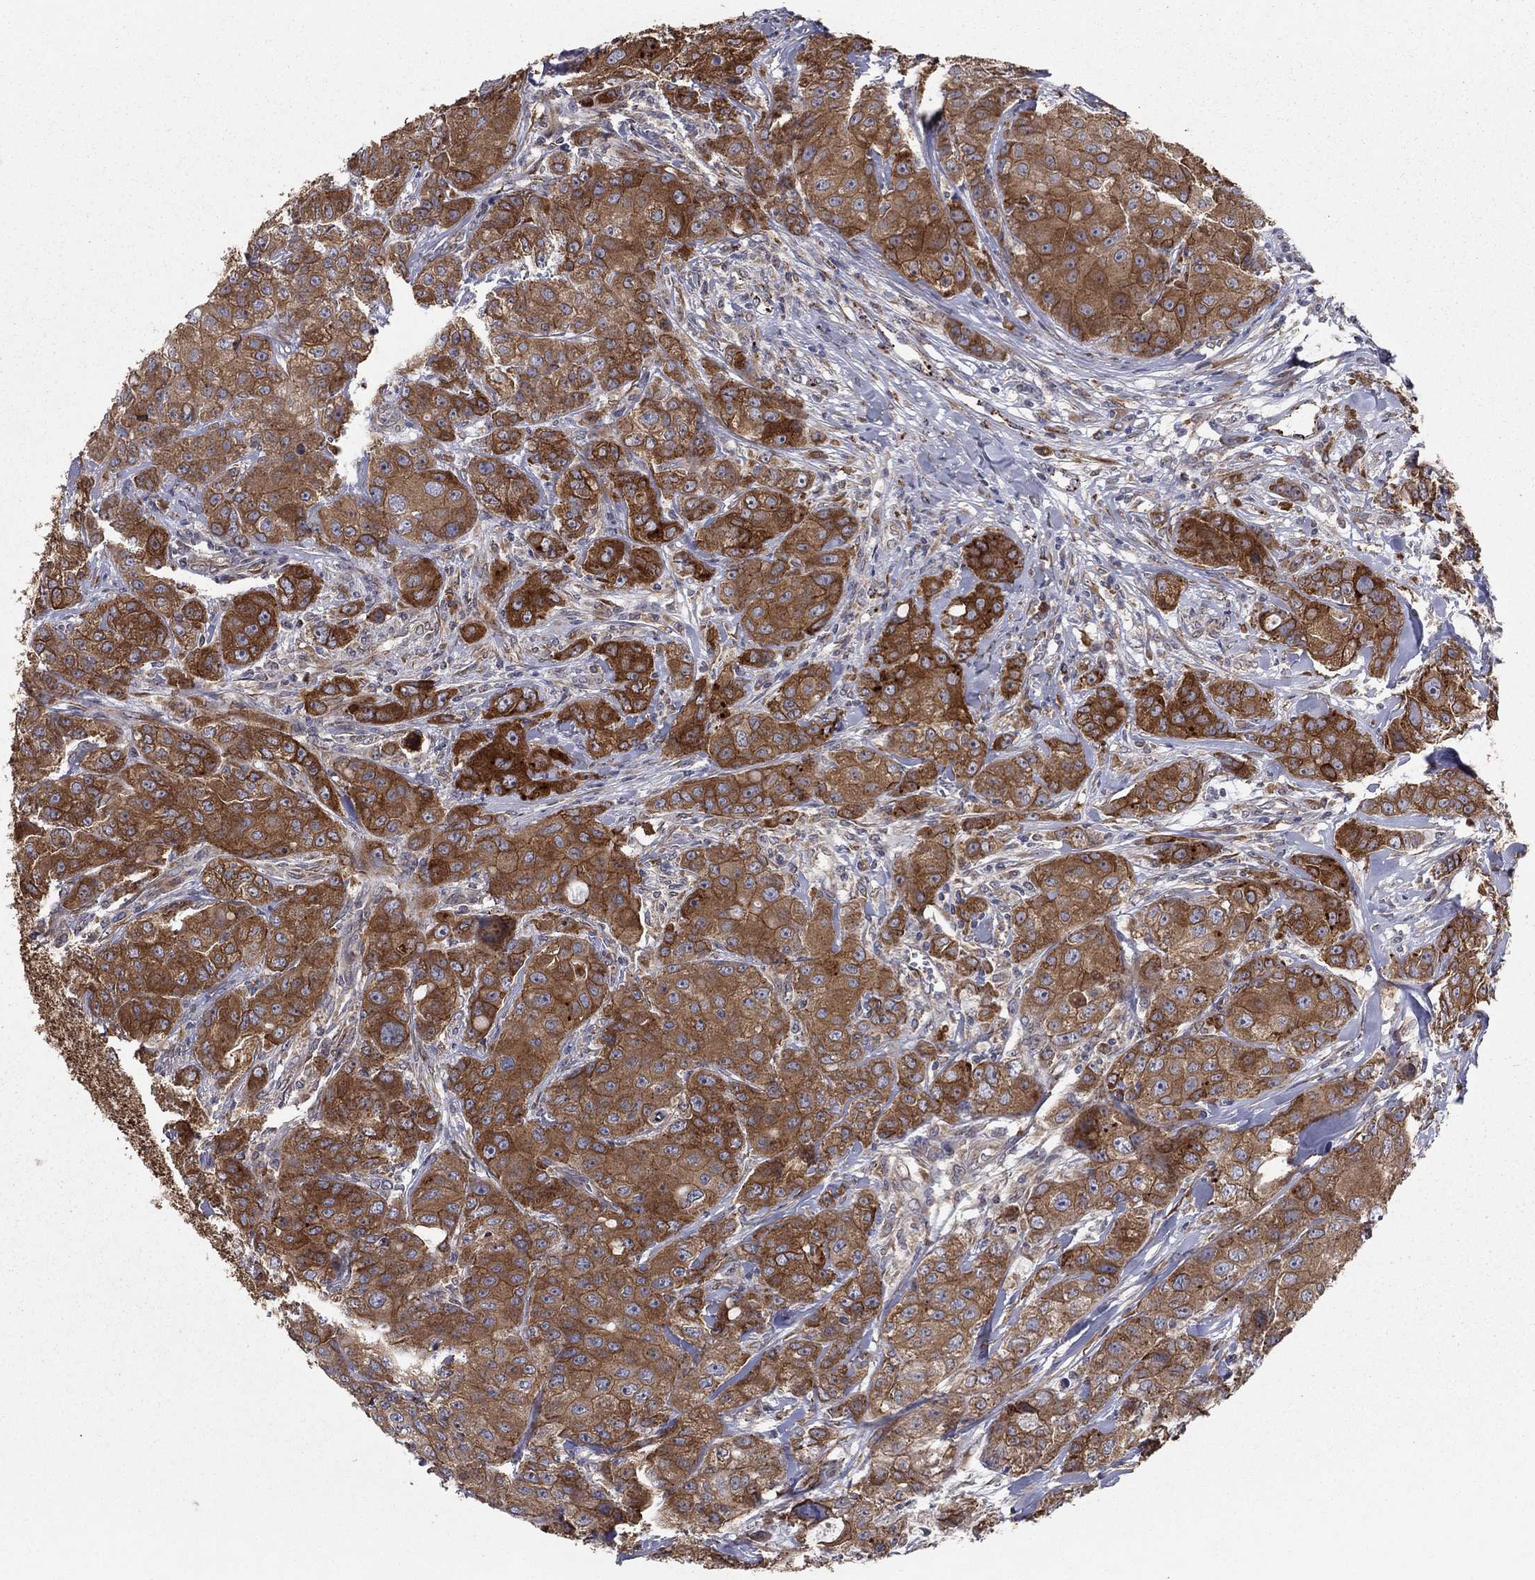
{"staining": {"intensity": "strong", "quantity": ">75%", "location": "cytoplasmic/membranous"}, "tissue": "breast cancer", "cell_type": "Tumor cells", "image_type": "cancer", "snomed": [{"axis": "morphology", "description": "Duct carcinoma"}, {"axis": "topography", "description": "Breast"}], "caption": "Protein expression analysis of human breast infiltrating ductal carcinoma reveals strong cytoplasmic/membranous expression in approximately >75% of tumor cells.", "gene": "YIF1A", "patient": {"sex": "female", "age": 43}}